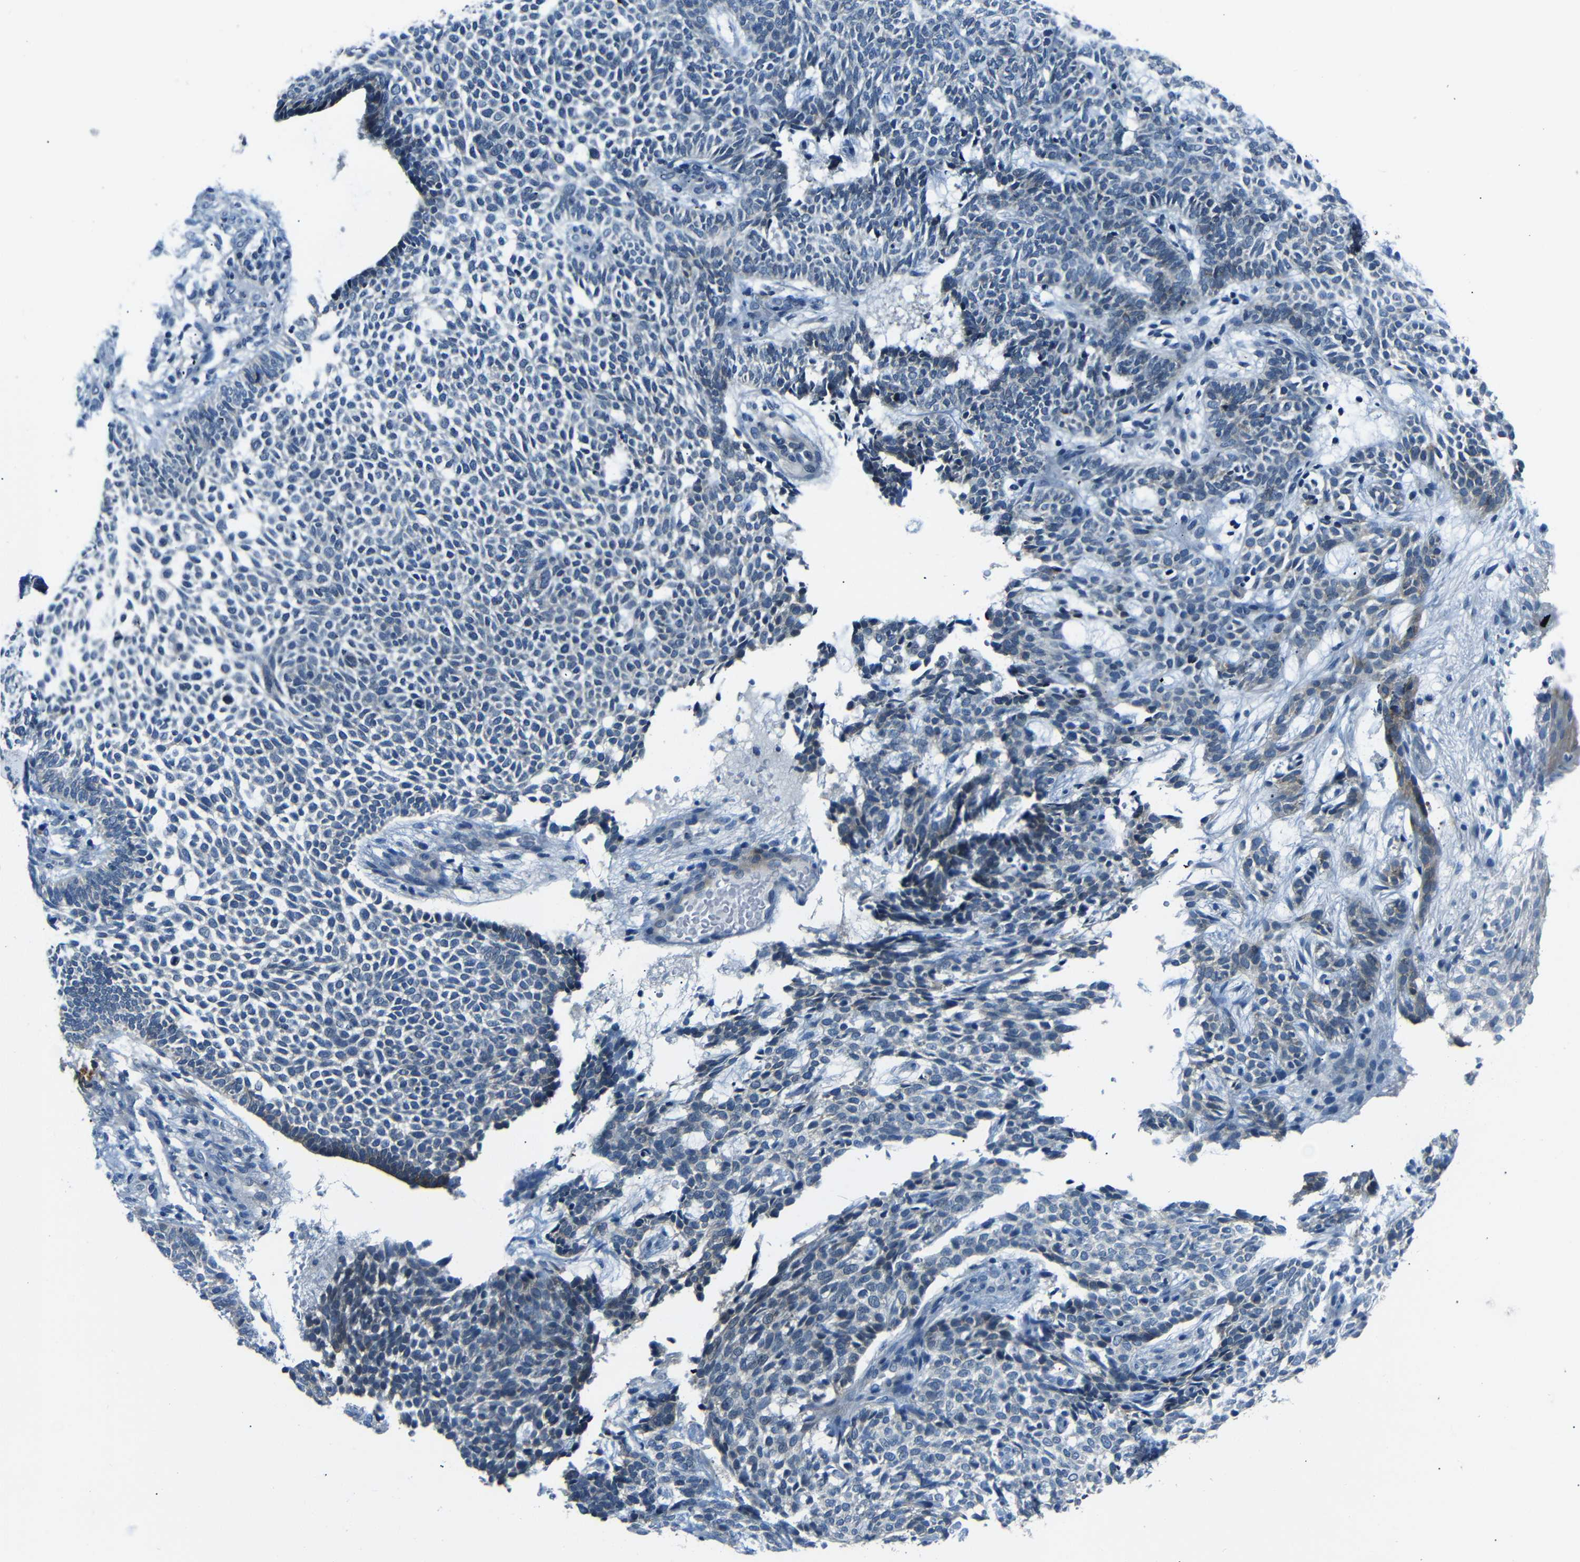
{"staining": {"intensity": "negative", "quantity": "none", "location": "none"}, "tissue": "skin cancer", "cell_type": "Tumor cells", "image_type": "cancer", "snomed": [{"axis": "morphology", "description": "Basal cell carcinoma"}, {"axis": "topography", "description": "Skin"}], "caption": "The immunohistochemistry (IHC) photomicrograph has no significant staining in tumor cells of skin cancer tissue.", "gene": "ANK3", "patient": {"sex": "male", "age": 87}}